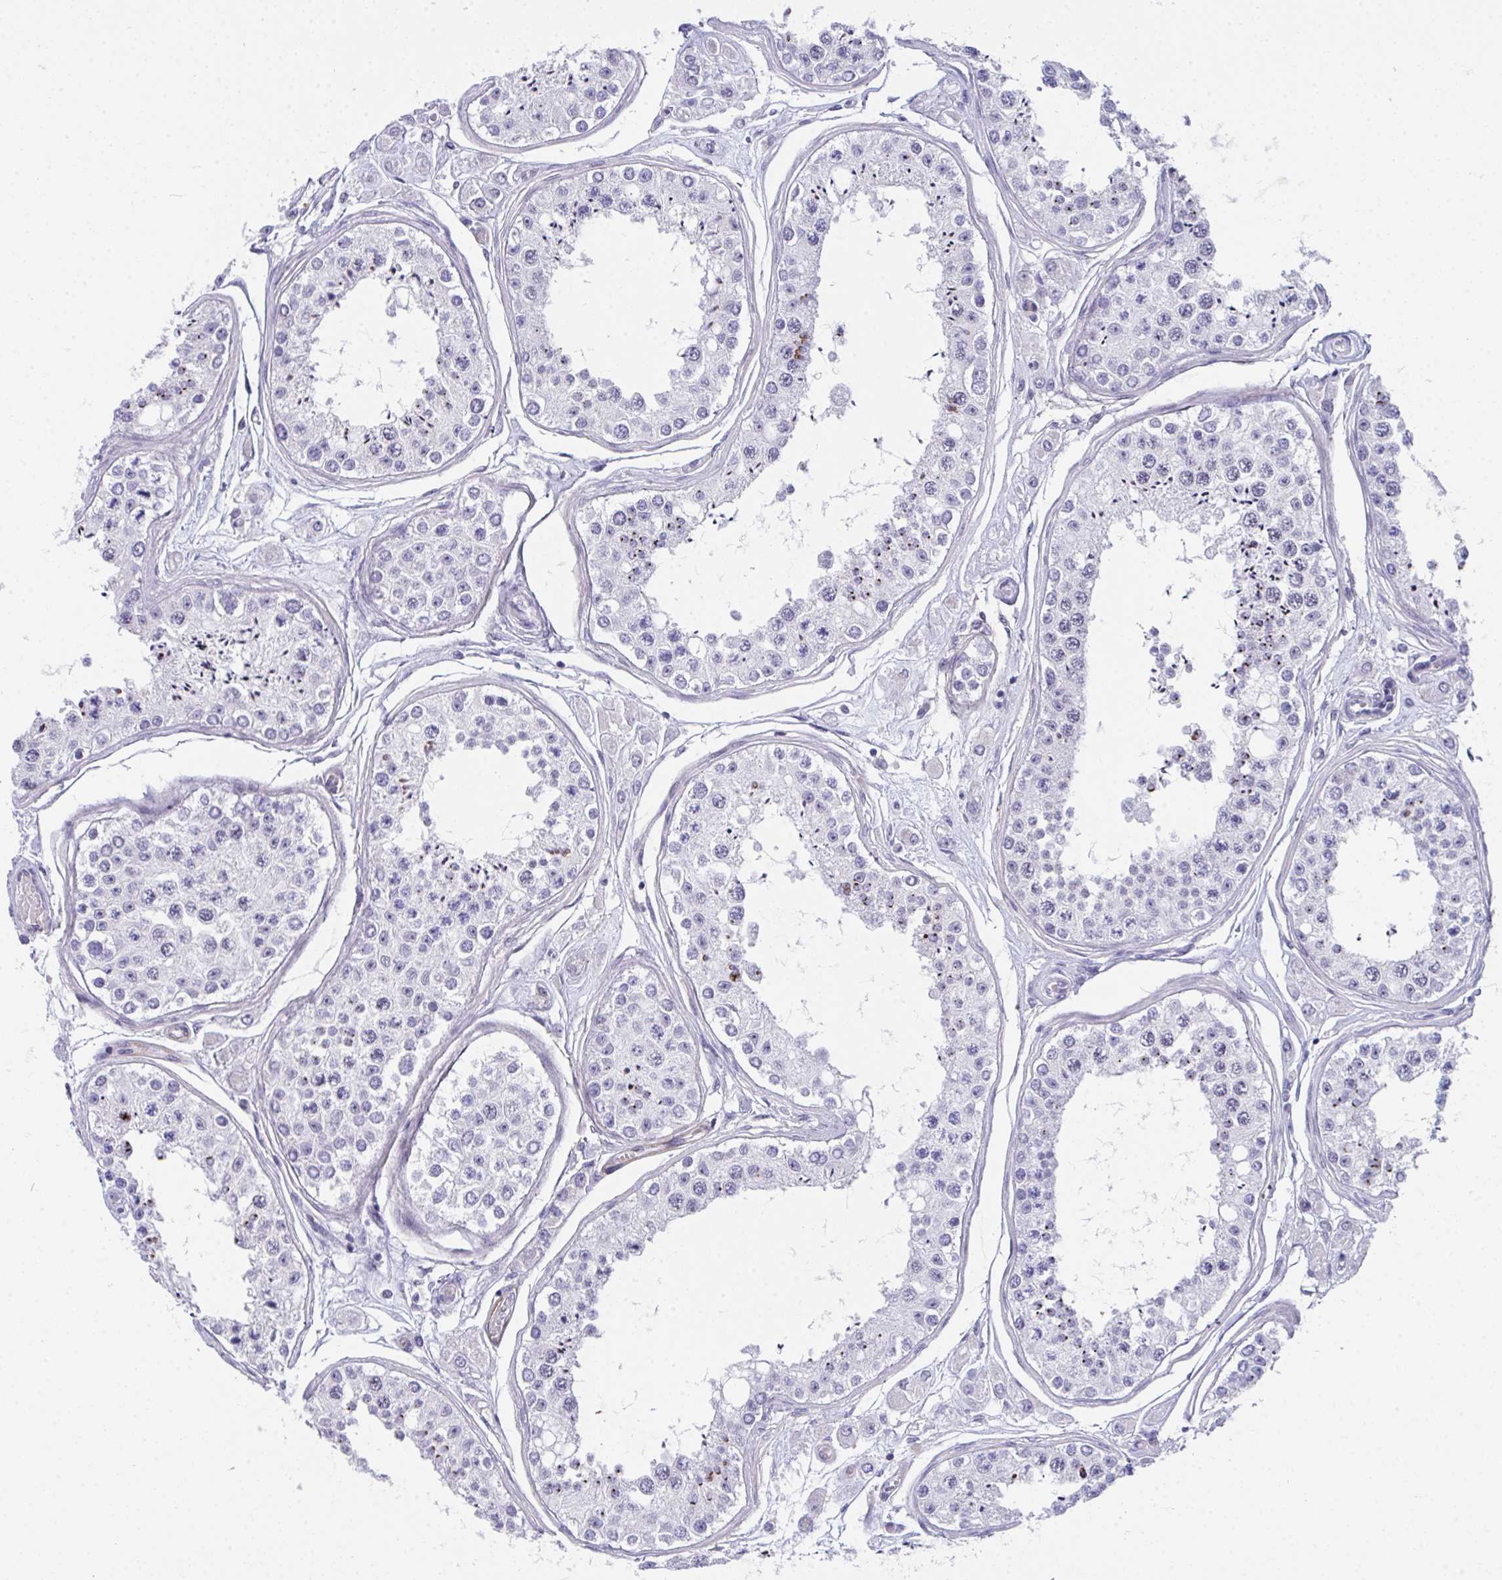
{"staining": {"intensity": "strong", "quantity": "25%-75%", "location": "cytoplasmic/membranous"}, "tissue": "testis", "cell_type": "Cells in seminiferous ducts", "image_type": "normal", "snomed": [{"axis": "morphology", "description": "Normal tissue, NOS"}, {"axis": "topography", "description": "Testis"}], "caption": "Approximately 25%-75% of cells in seminiferous ducts in benign testis exhibit strong cytoplasmic/membranous protein expression as visualized by brown immunohistochemical staining.", "gene": "CDK13", "patient": {"sex": "male", "age": 25}}